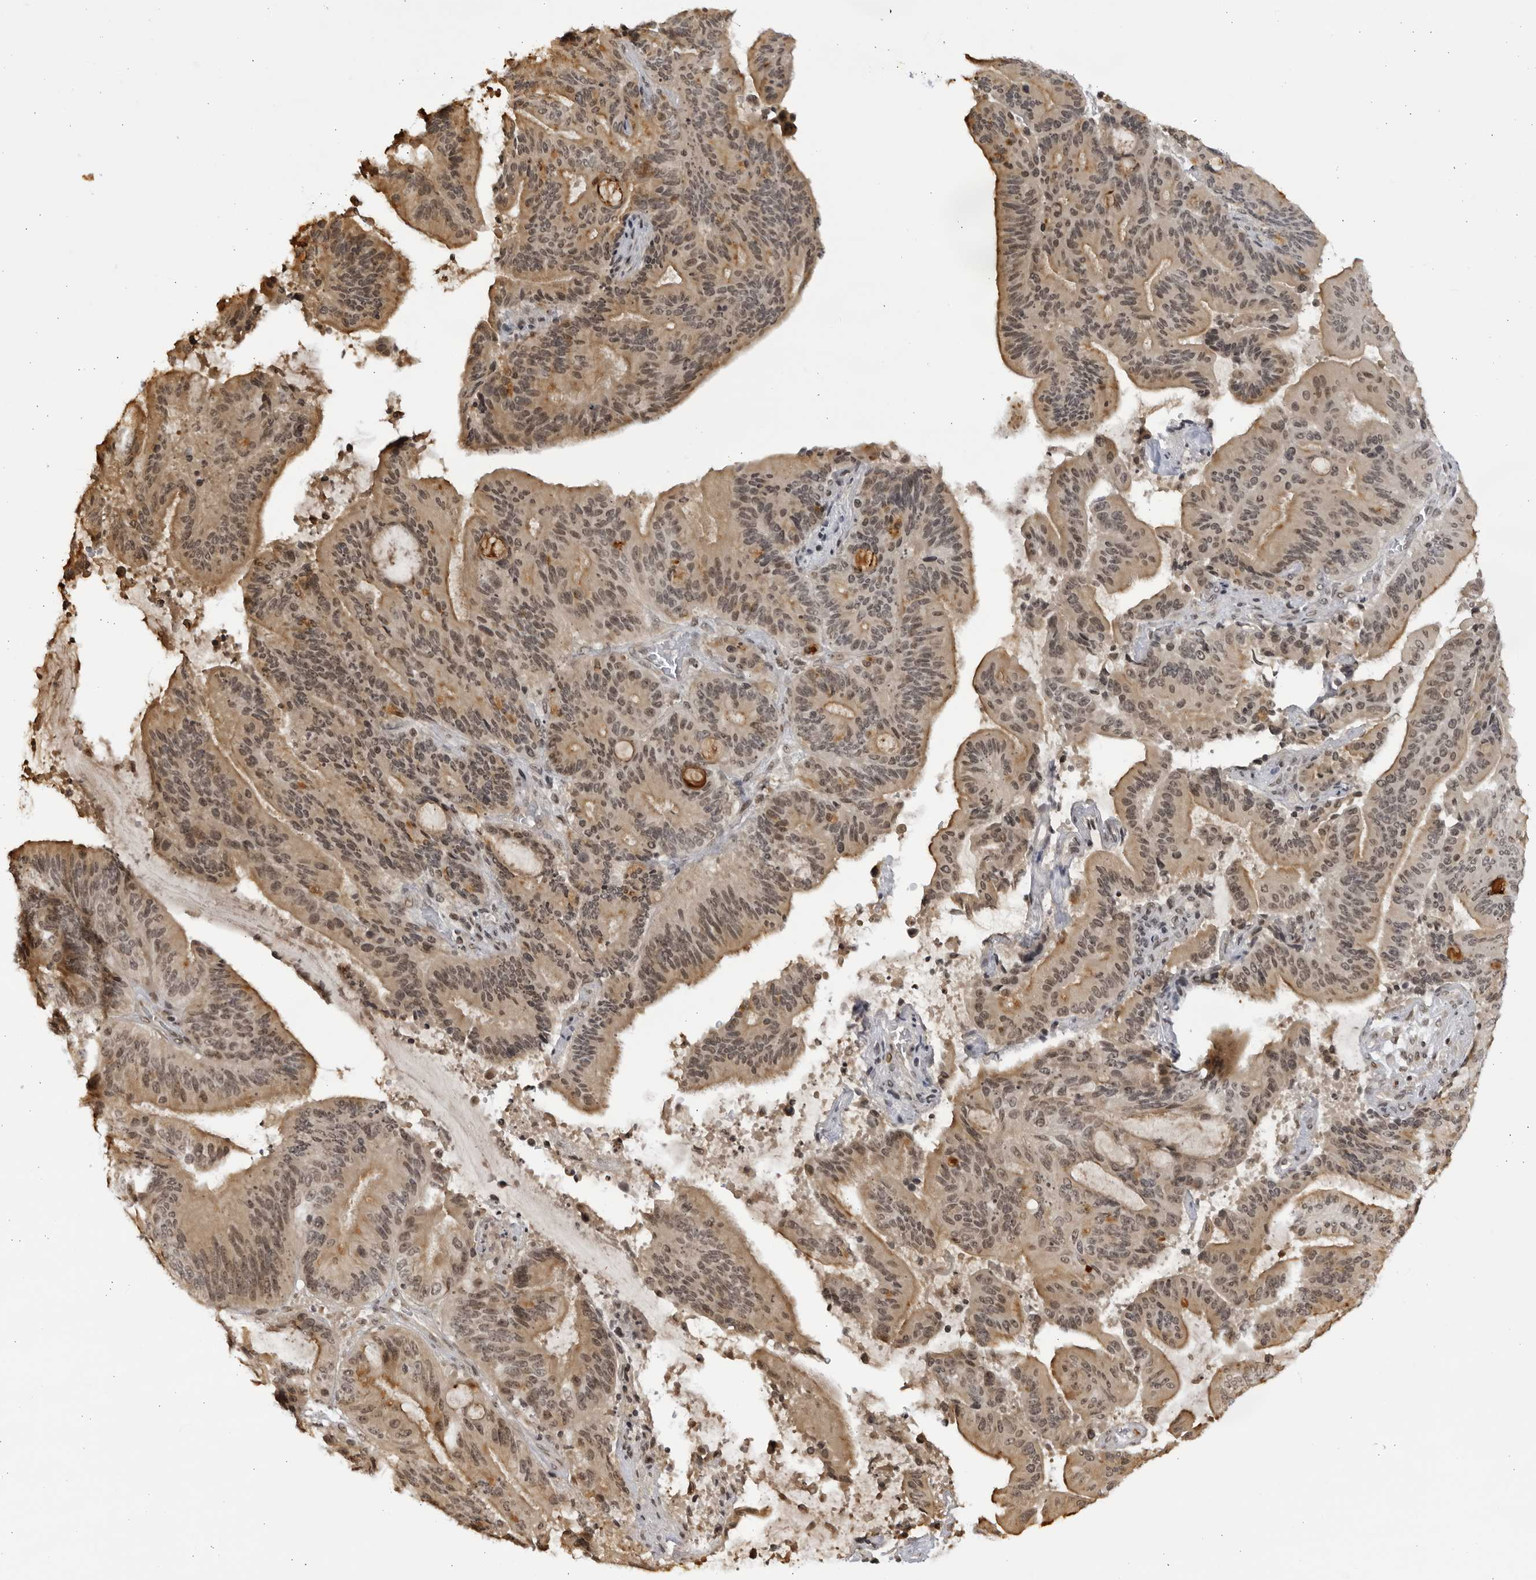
{"staining": {"intensity": "weak", "quantity": "25%-75%", "location": "cytoplasmic/membranous,nuclear"}, "tissue": "liver cancer", "cell_type": "Tumor cells", "image_type": "cancer", "snomed": [{"axis": "morphology", "description": "Normal tissue, NOS"}, {"axis": "morphology", "description": "Cholangiocarcinoma"}, {"axis": "topography", "description": "Liver"}, {"axis": "topography", "description": "Peripheral nerve tissue"}], "caption": "Cholangiocarcinoma (liver) stained with a protein marker displays weak staining in tumor cells.", "gene": "RASGEF1C", "patient": {"sex": "female", "age": 73}}